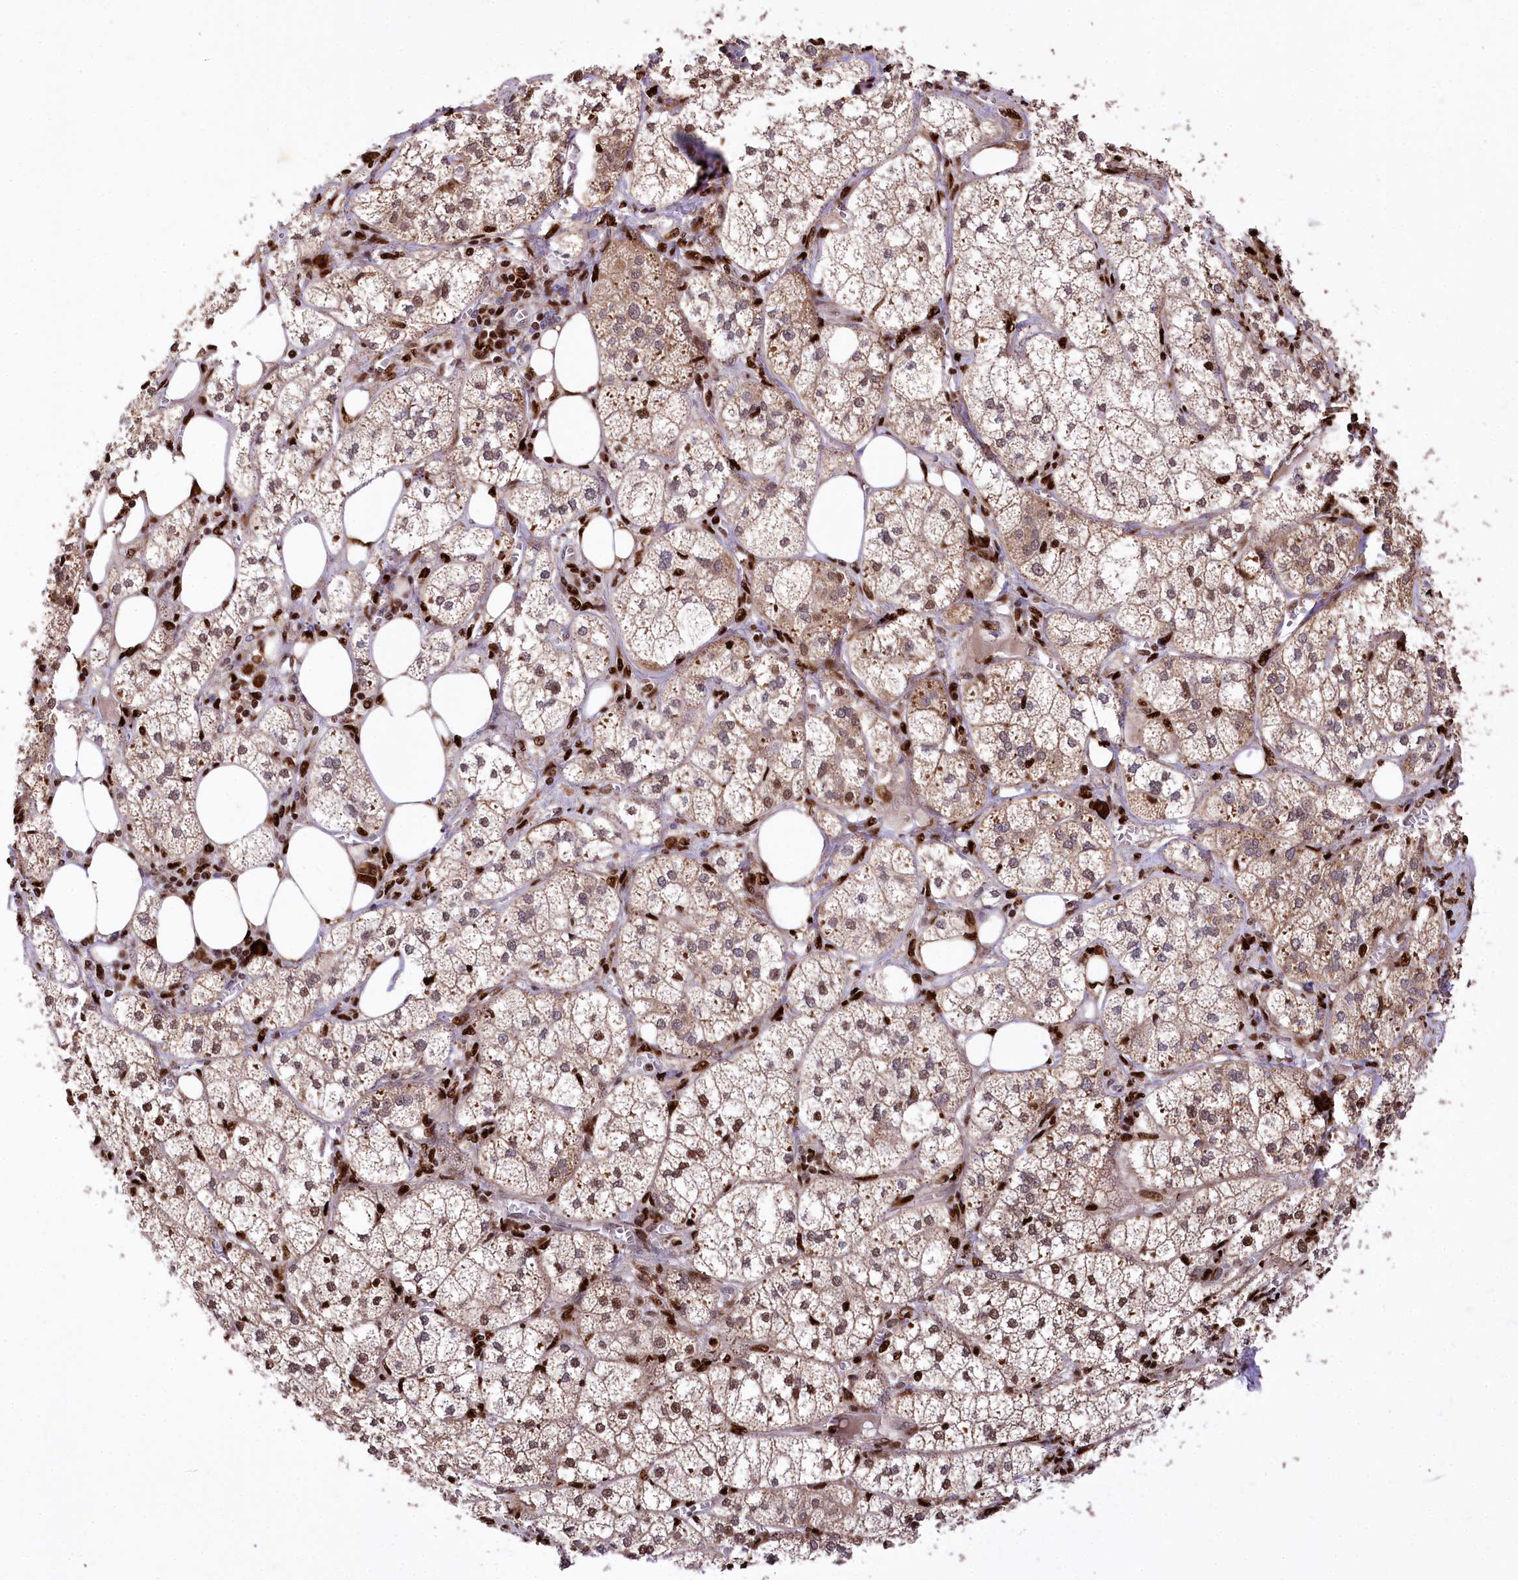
{"staining": {"intensity": "moderate", "quantity": "25%-75%", "location": "cytoplasmic/membranous,nuclear"}, "tissue": "adrenal gland", "cell_type": "Glandular cells", "image_type": "normal", "snomed": [{"axis": "morphology", "description": "Normal tissue, NOS"}, {"axis": "topography", "description": "Adrenal gland"}], "caption": "Adrenal gland stained with DAB IHC shows medium levels of moderate cytoplasmic/membranous,nuclear expression in about 25%-75% of glandular cells. The staining was performed using DAB to visualize the protein expression in brown, while the nuclei were stained in blue with hematoxylin (Magnification: 20x).", "gene": "FIGN", "patient": {"sex": "female", "age": 61}}